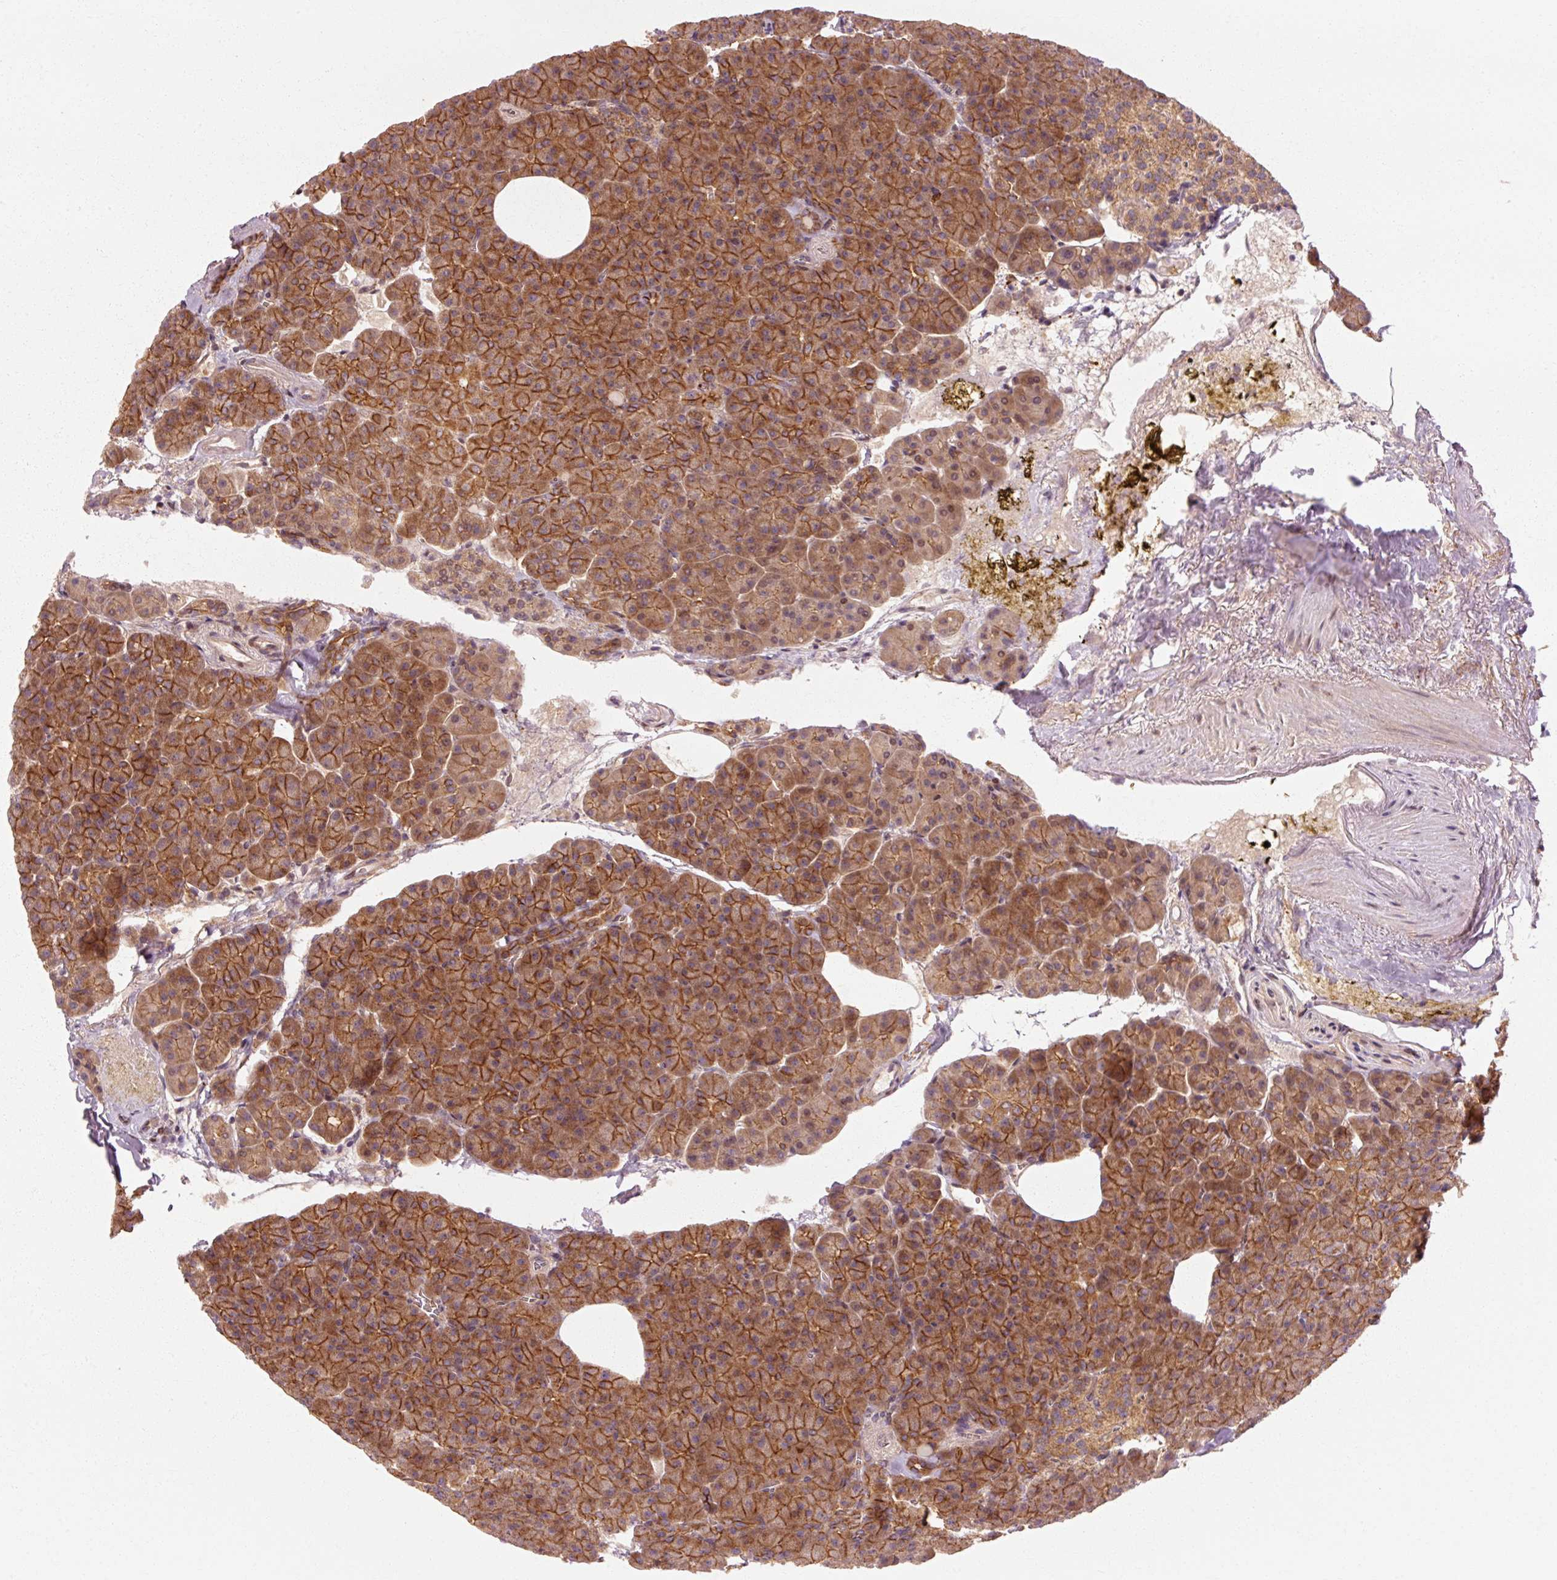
{"staining": {"intensity": "strong", "quantity": ">75%", "location": "cytoplasmic/membranous"}, "tissue": "pancreas", "cell_type": "Exocrine glandular cells", "image_type": "normal", "snomed": [{"axis": "morphology", "description": "Normal tissue, NOS"}, {"axis": "topography", "description": "Pancreas"}], "caption": "Brown immunohistochemical staining in unremarkable pancreas shows strong cytoplasmic/membranous positivity in approximately >75% of exocrine glandular cells. (brown staining indicates protein expression, while blue staining denotes nuclei).", "gene": "CTNNA1", "patient": {"sex": "female", "age": 74}}